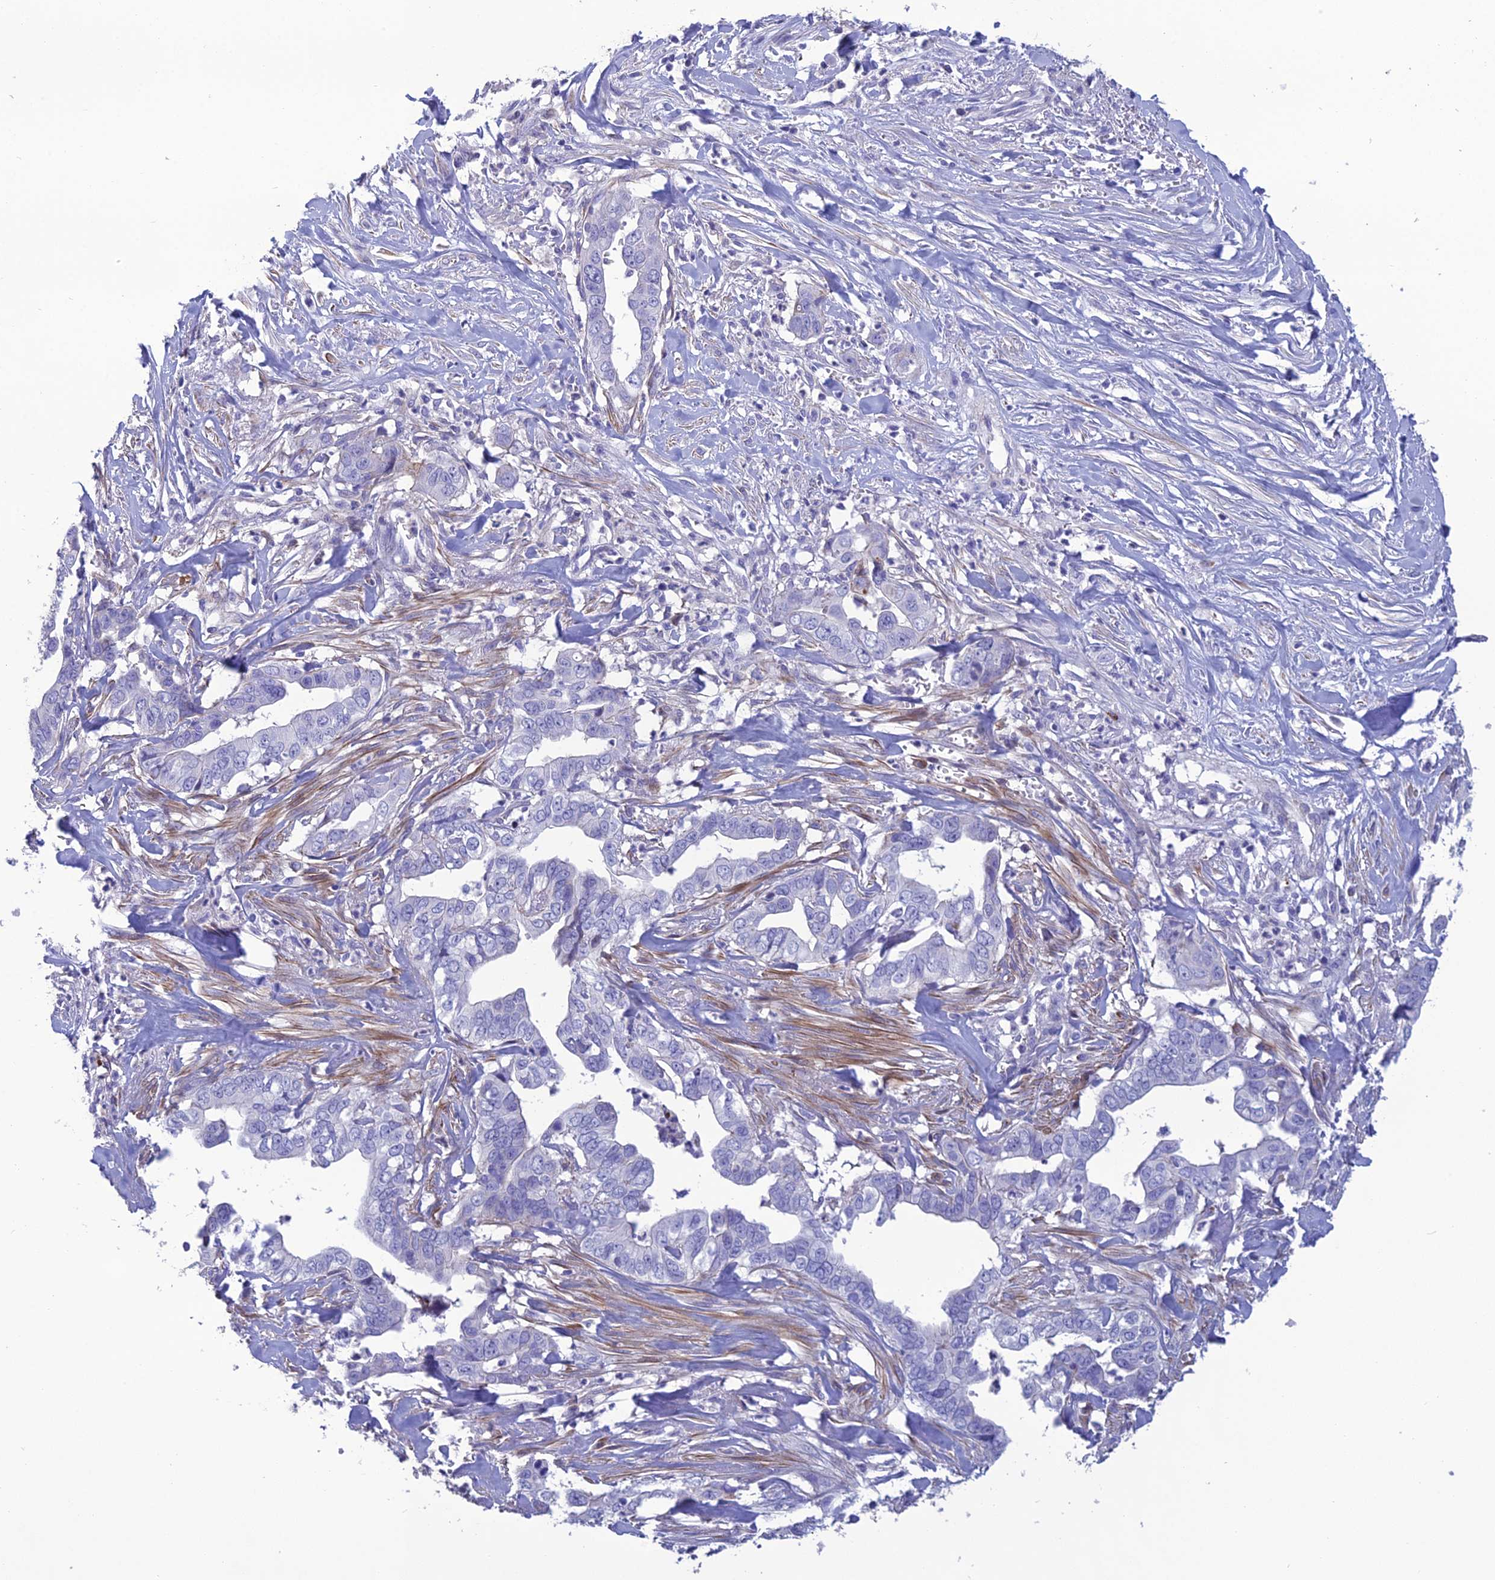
{"staining": {"intensity": "negative", "quantity": "none", "location": "none"}, "tissue": "liver cancer", "cell_type": "Tumor cells", "image_type": "cancer", "snomed": [{"axis": "morphology", "description": "Cholangiocarcinoma"}, {"axis": "topography", "description": "Liver"}], "caption": "The photomicrograph demonstrates no significant positivity in tumor cells of liver cancer (cholangiocarcinoma).", "gene": "OR56B1", "patient": {"sex": "female", "age": 79}}